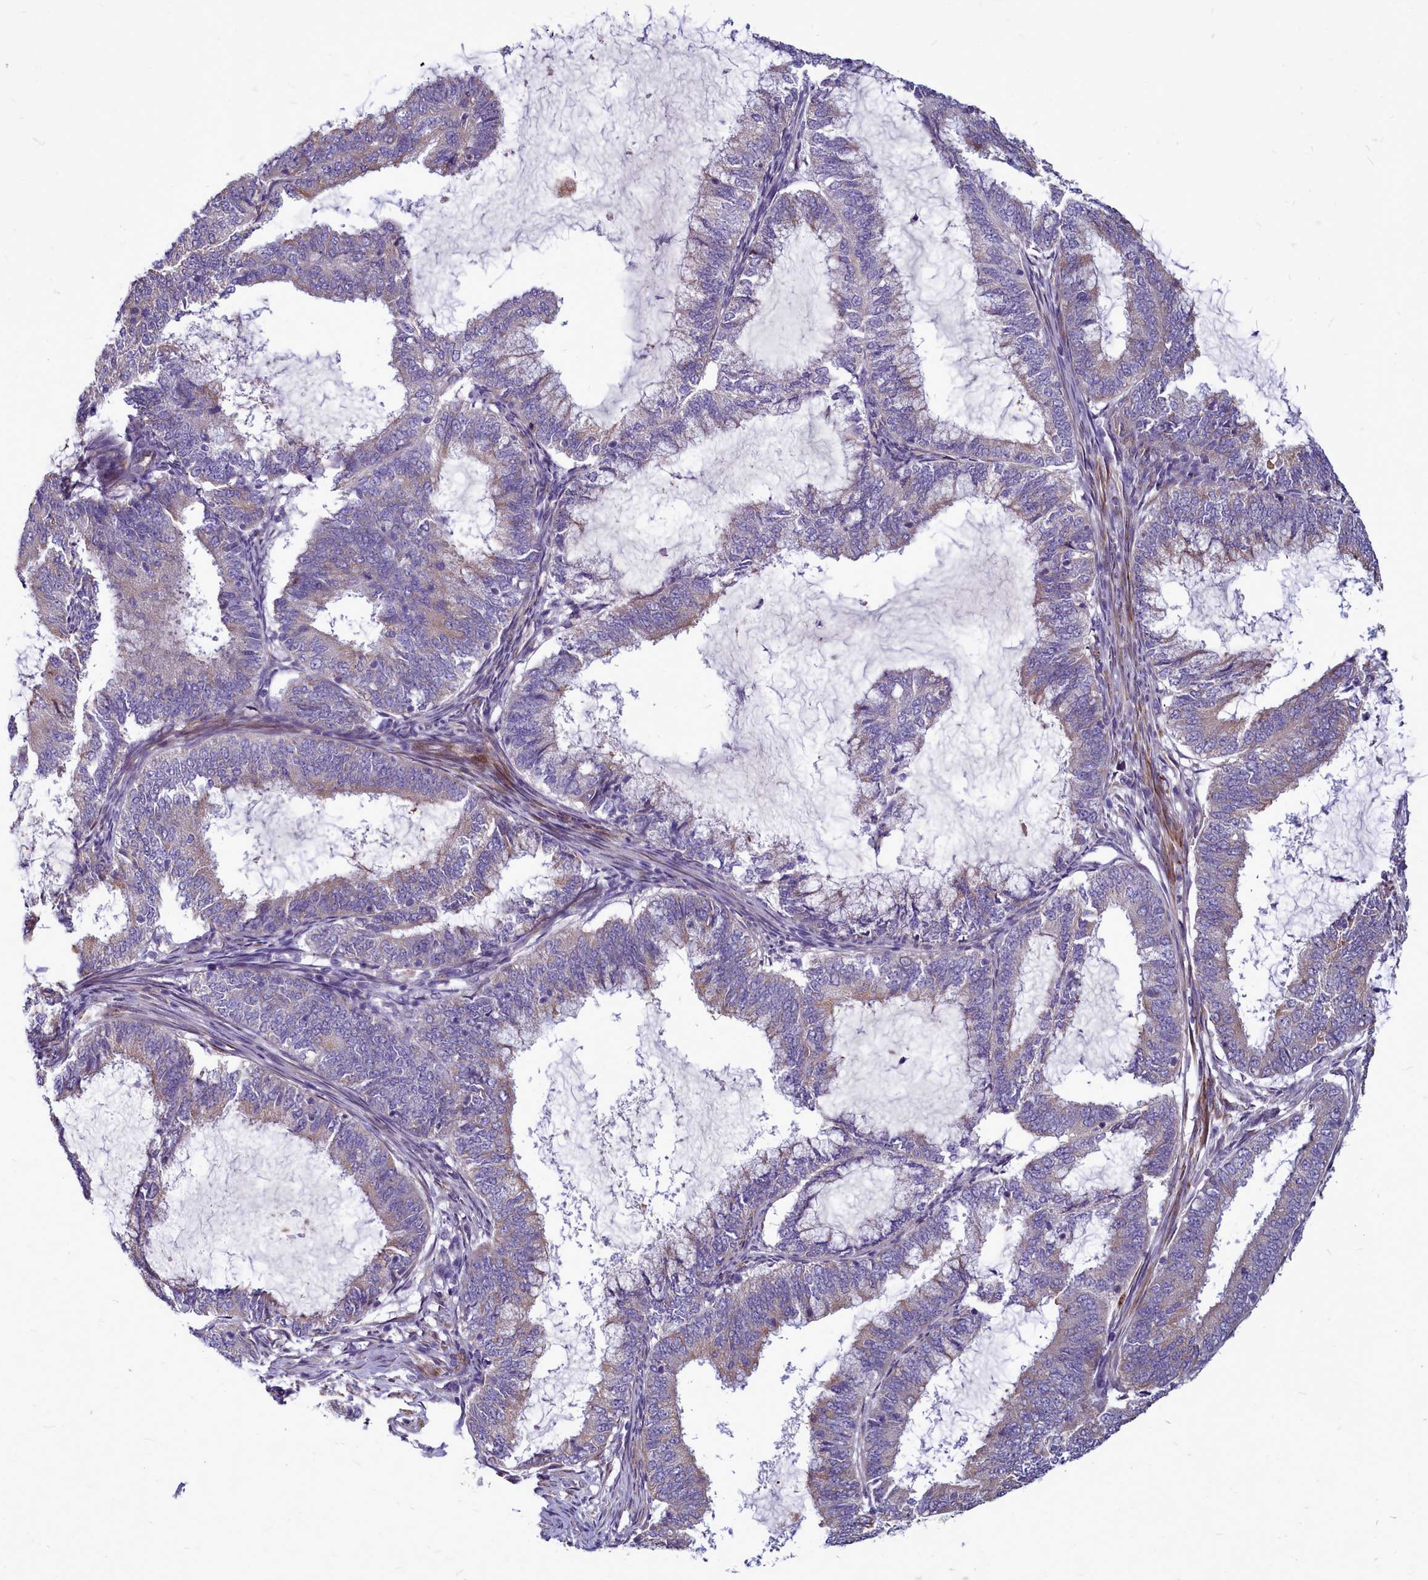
{"staining": {"intensity": "weak", "quantity": "<25%", "location": "cytoplasmic/membranous"}, "tissue": "endometrial cancer", "cell_type": "Tumor cells", "image_type": "cancer", "snomed": [{"axis": "morphology", "description": "Adenocarcinoma, NOS"}, {"axis": "topography", "description": "Endometrium"}], "caption": "A micrograph of endometrial cancer (adenocarcinoma) stained for a protein shows no brown staining in tumor cells.", "gene": "SMPD4", "patient": {"sex": "female", "age": 51}}